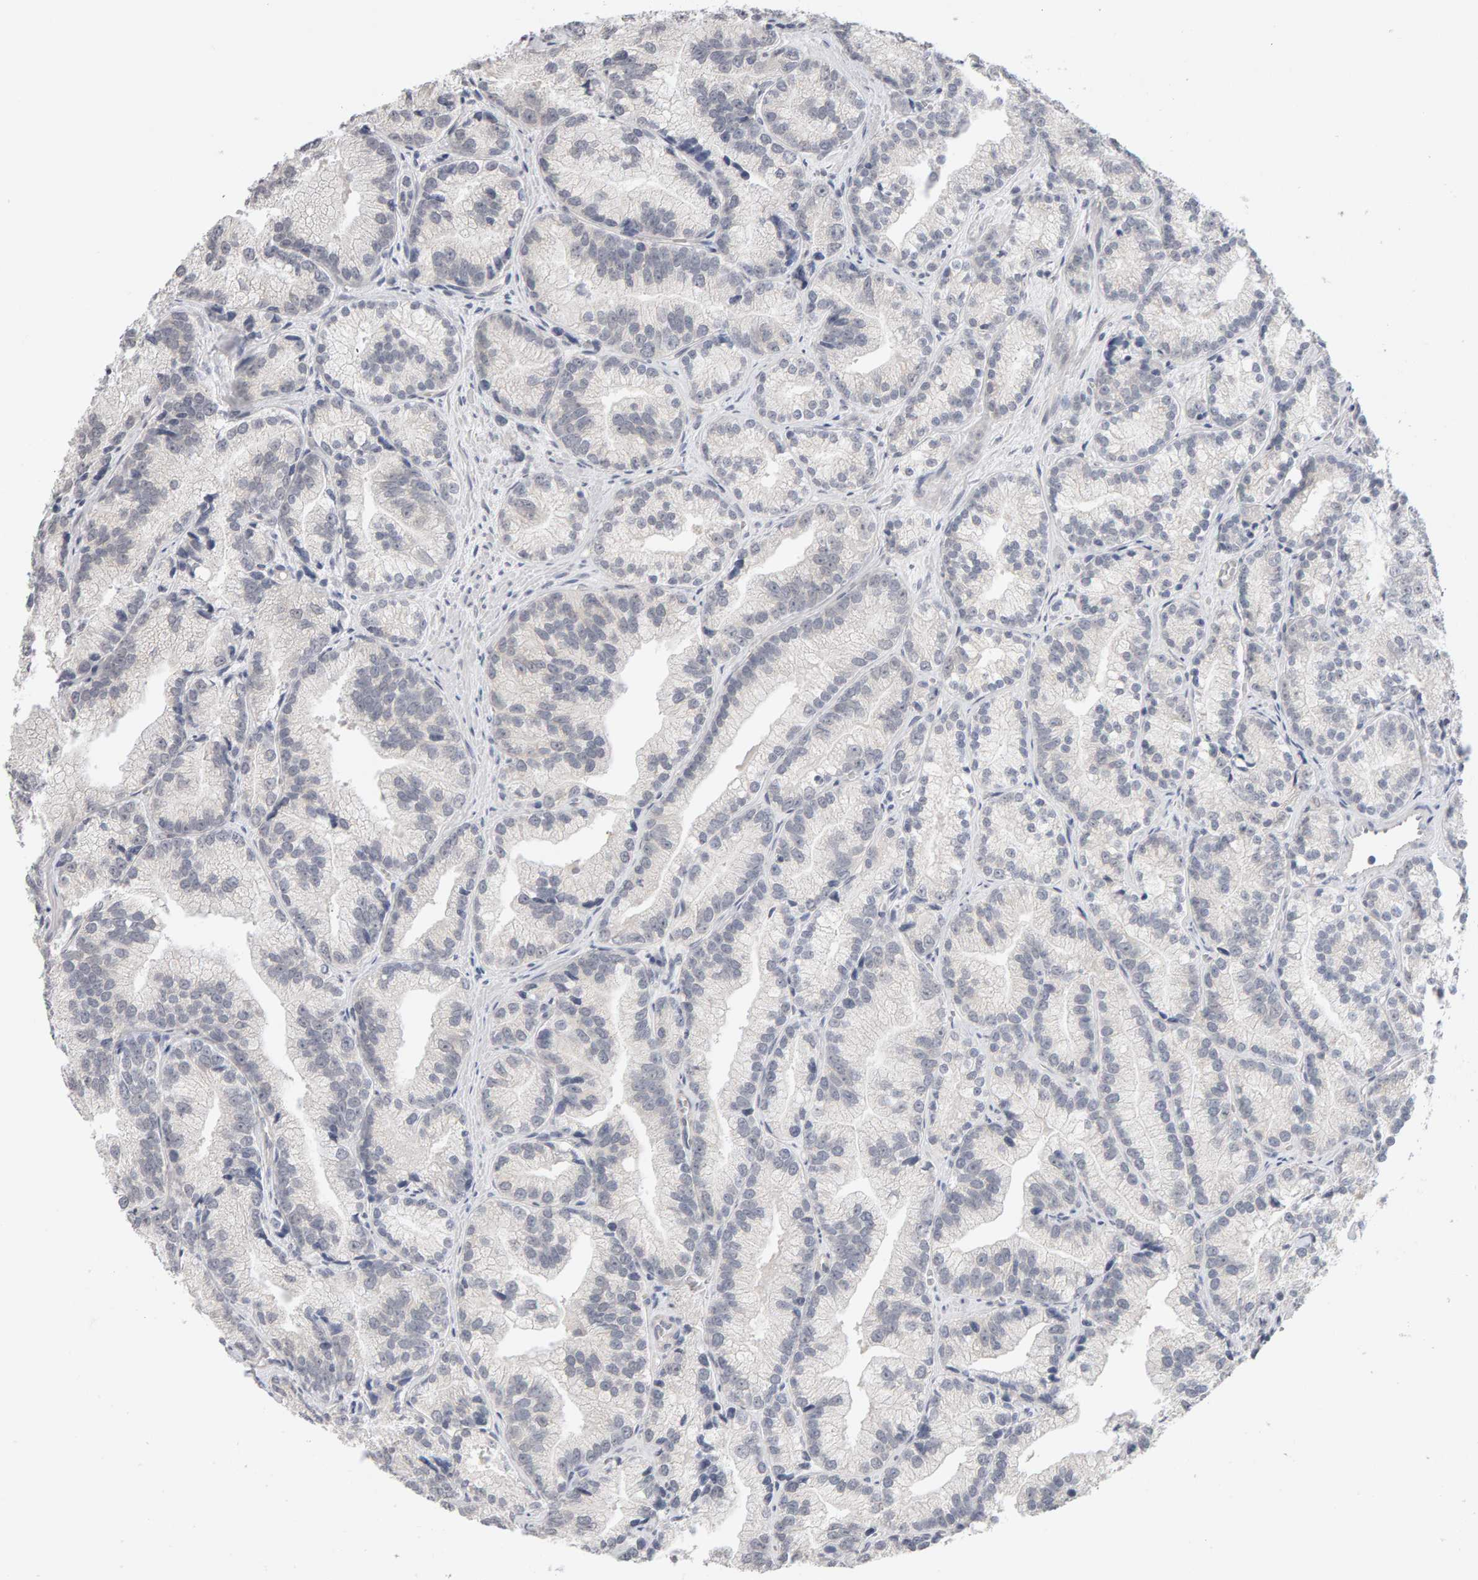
{"staining": {"intensity": "negative", "quantity": "none", "location": "none"}, "tissue": "prostate cancer", "cell_type": "Tumor cells", "image_type": "cancer", "snomed": [{"axis": "morphology", "description": "Adenocarcinoma, Low grade"}, {"axis": "topography", "description": "Prostate"}], "caption": "Micrograph shows no significant protein positivity in tumor cells of prostate cancer (adenocarcinoma (low-grade)). (DAB immunohistochemistry (IHC) visualized using brightfield microscopy, high magnification).", "gene": "HNF4A", "patient": {"sex": "male", "age": 89}}